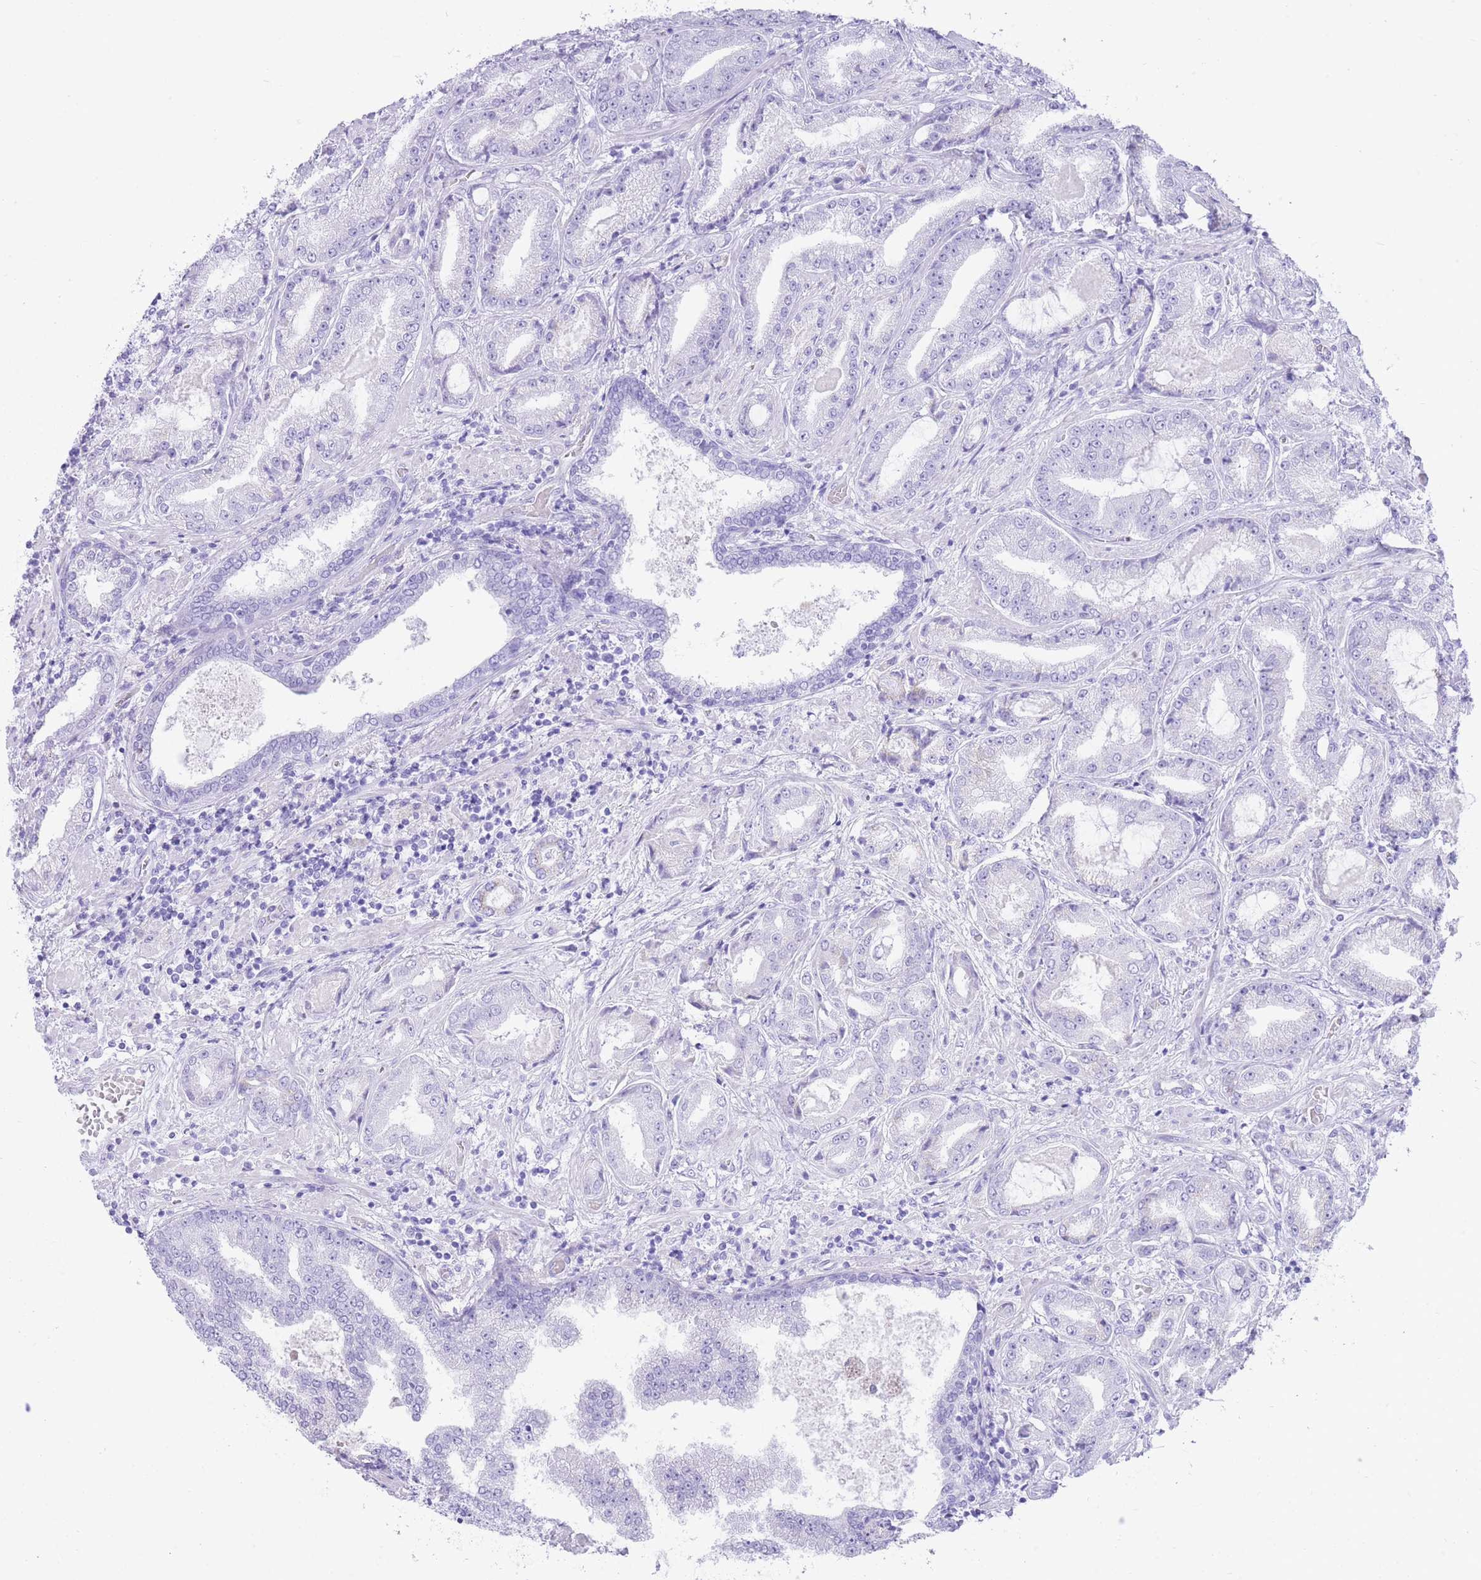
{"staining": {"intensity": "negative", "quantity": "none", "location": "none"}, "tissue": "prostate cancer", "cell_type": "Tumor cells", "image_type": "cancer", "snomed": [{"axis": "morphology", "description": "Adenocarcinoma, High grade"}, {"axis": "topography", "description": "Prostate"}], "caption": "Immunohistochemistry (IHC) of prostate cancer reveals no positivity in tumor cells. The staining is performed using DAB brown chromogen with nuclei counter-stained in using hematoxylin.", "gene": "ELOA2", "patient": {"sex": "male", "age": 68}}